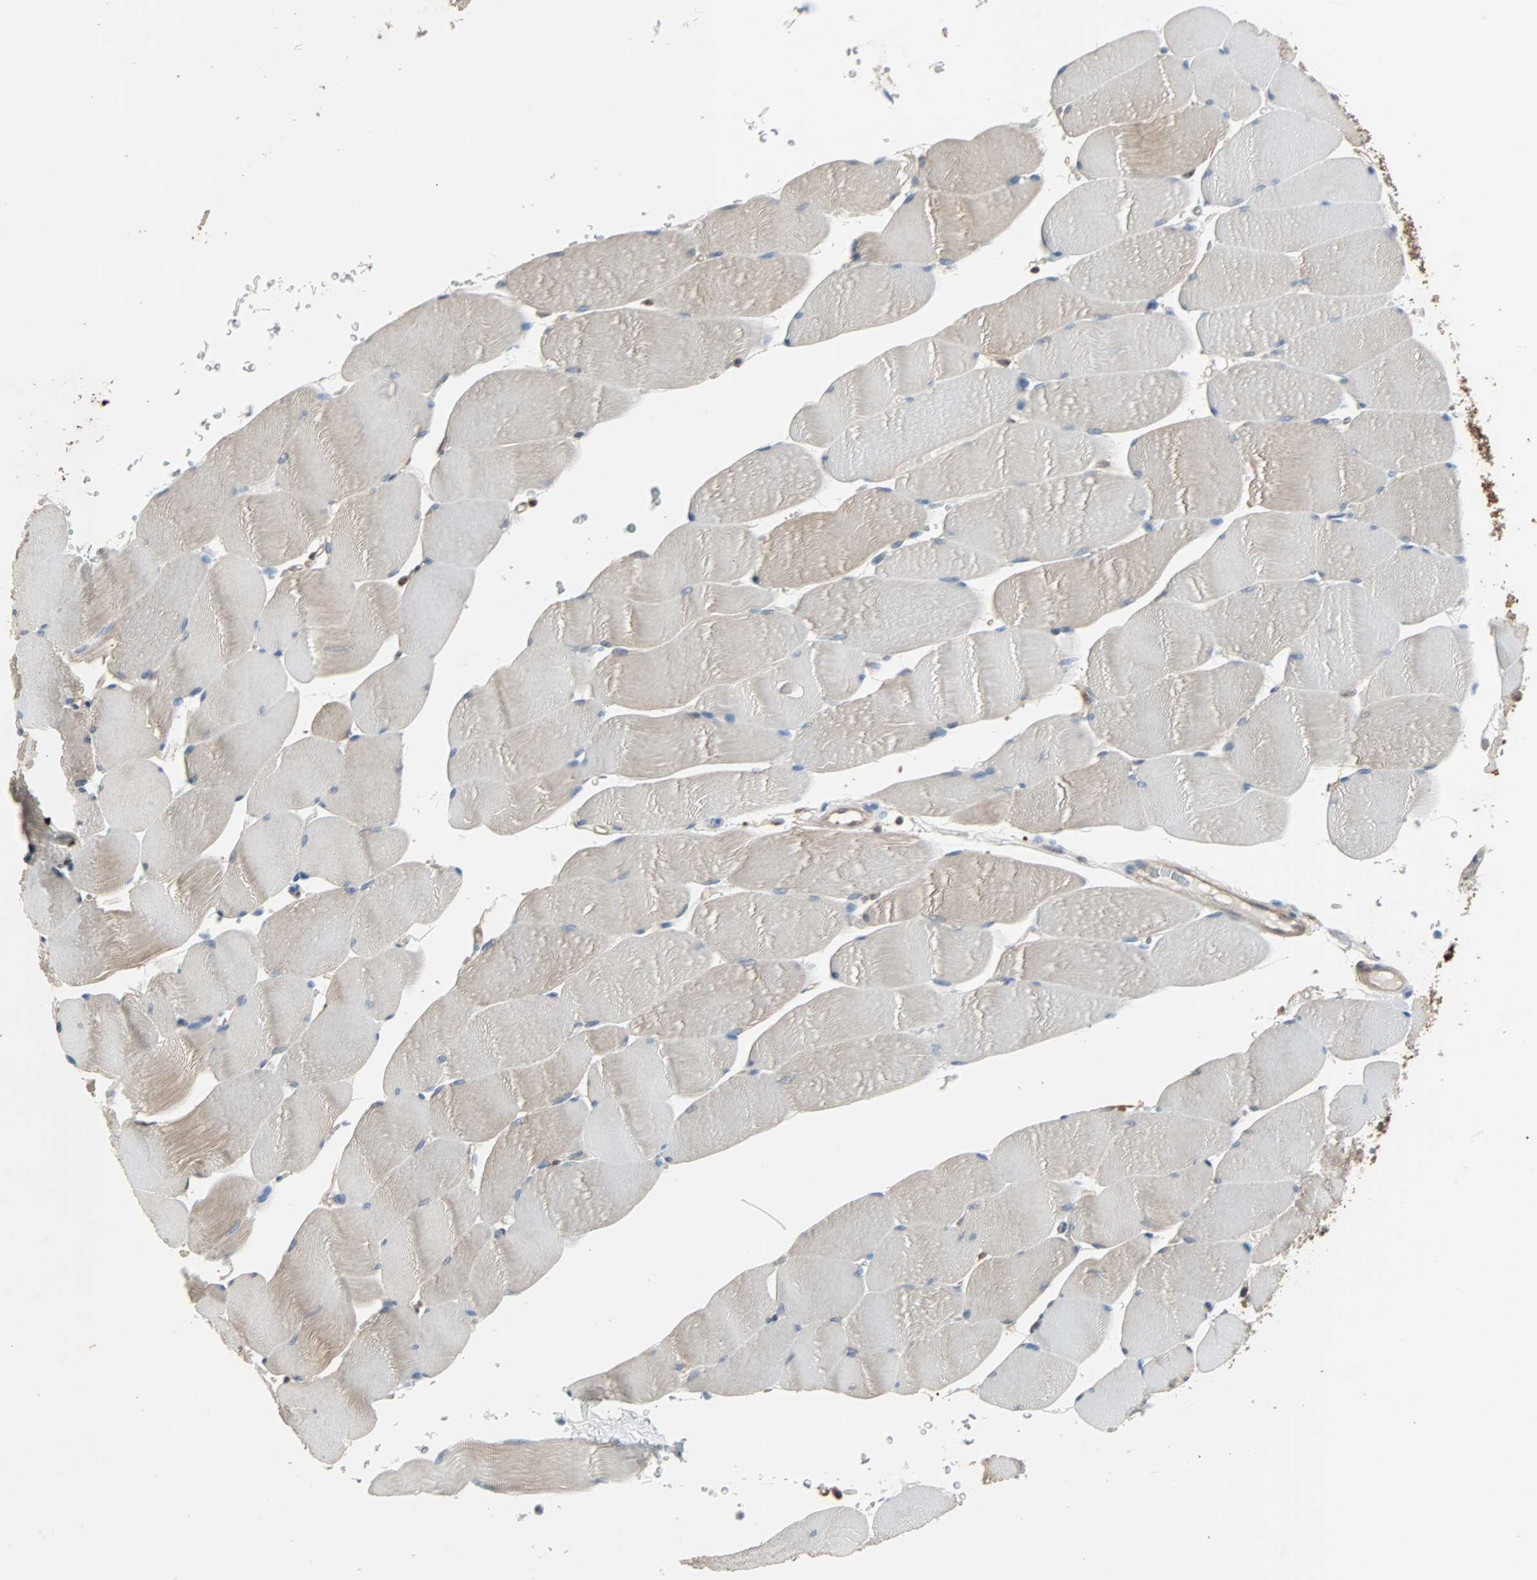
{"staining": {"intensity": "weak", "quantity": "<25%", "location": "cytoplasmic/membranous"}, "tissue": "skeletal muscle", "cell_type": "Myocytes", "image_type": "normal", "snomed": [{"axis": "morphology", "description": "Normal tissue, NOS"}, {"axis": "topography", "description": "Skeletal muscle"}], "caption": "Human skeletal muscle stained for a protein using immunohistochemistry displays no positivity in myocytes.", "gene": "PRDX1", "patient": {"sex": "male", "age": 62}}